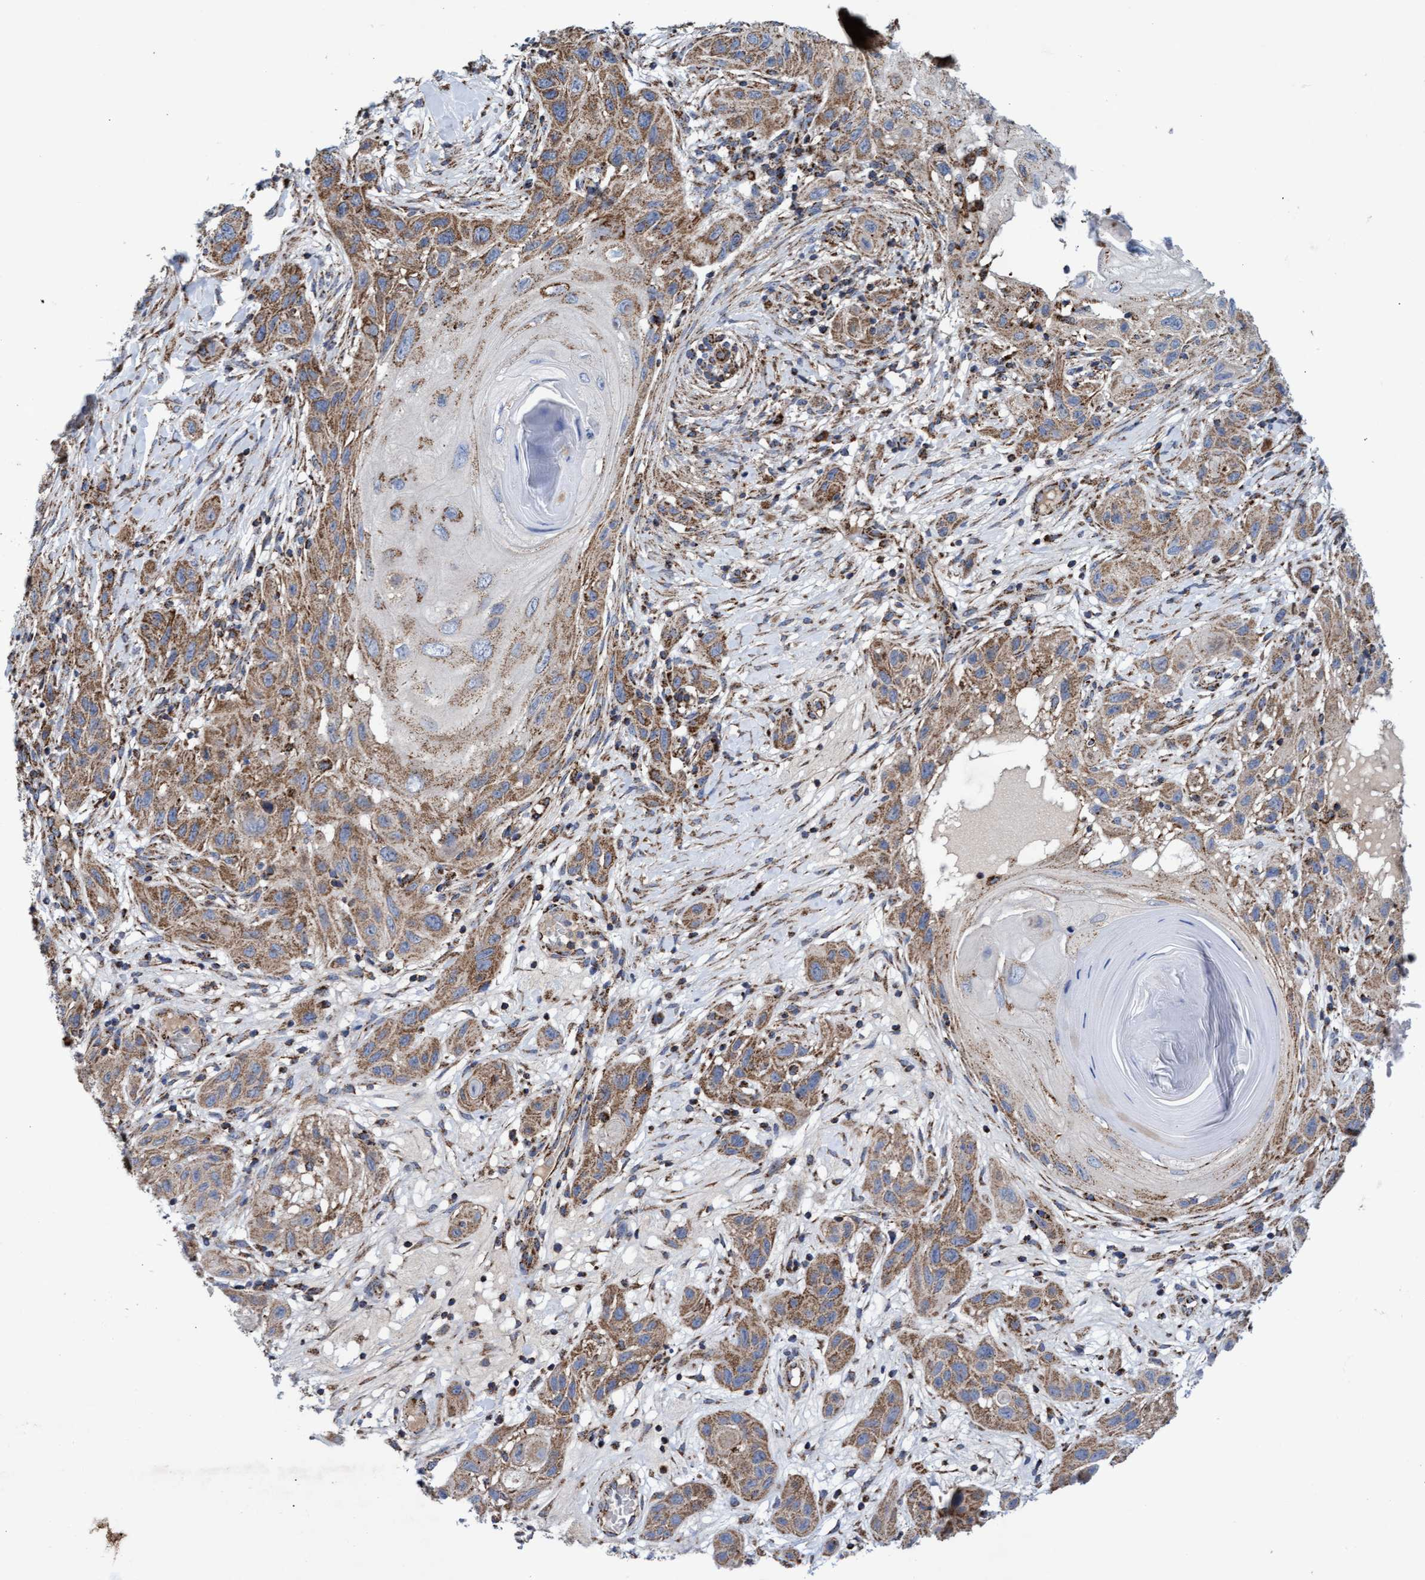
{"staining": {"intensity": "moderate", "quantity": ">75%", "location": "cytoplasmic/membranous"}, "tissue": "skin cancer", "cell_type": "Tumor cells", "image_type": "cancer", "snomed": [{"axis": "morphology", "description": "Squamous cell carcinoma, NOS"}, {"axis": "topography", "description": "Skin"}], "caption": "IHC of human skin squamous cell carcinoma demonstrates medium levels of moderate cytoplasmic/membranous staining in approximately >75% of tumor cells.", "gene": "MRPL38", "patient": {"sex": "female", "age": 96}}